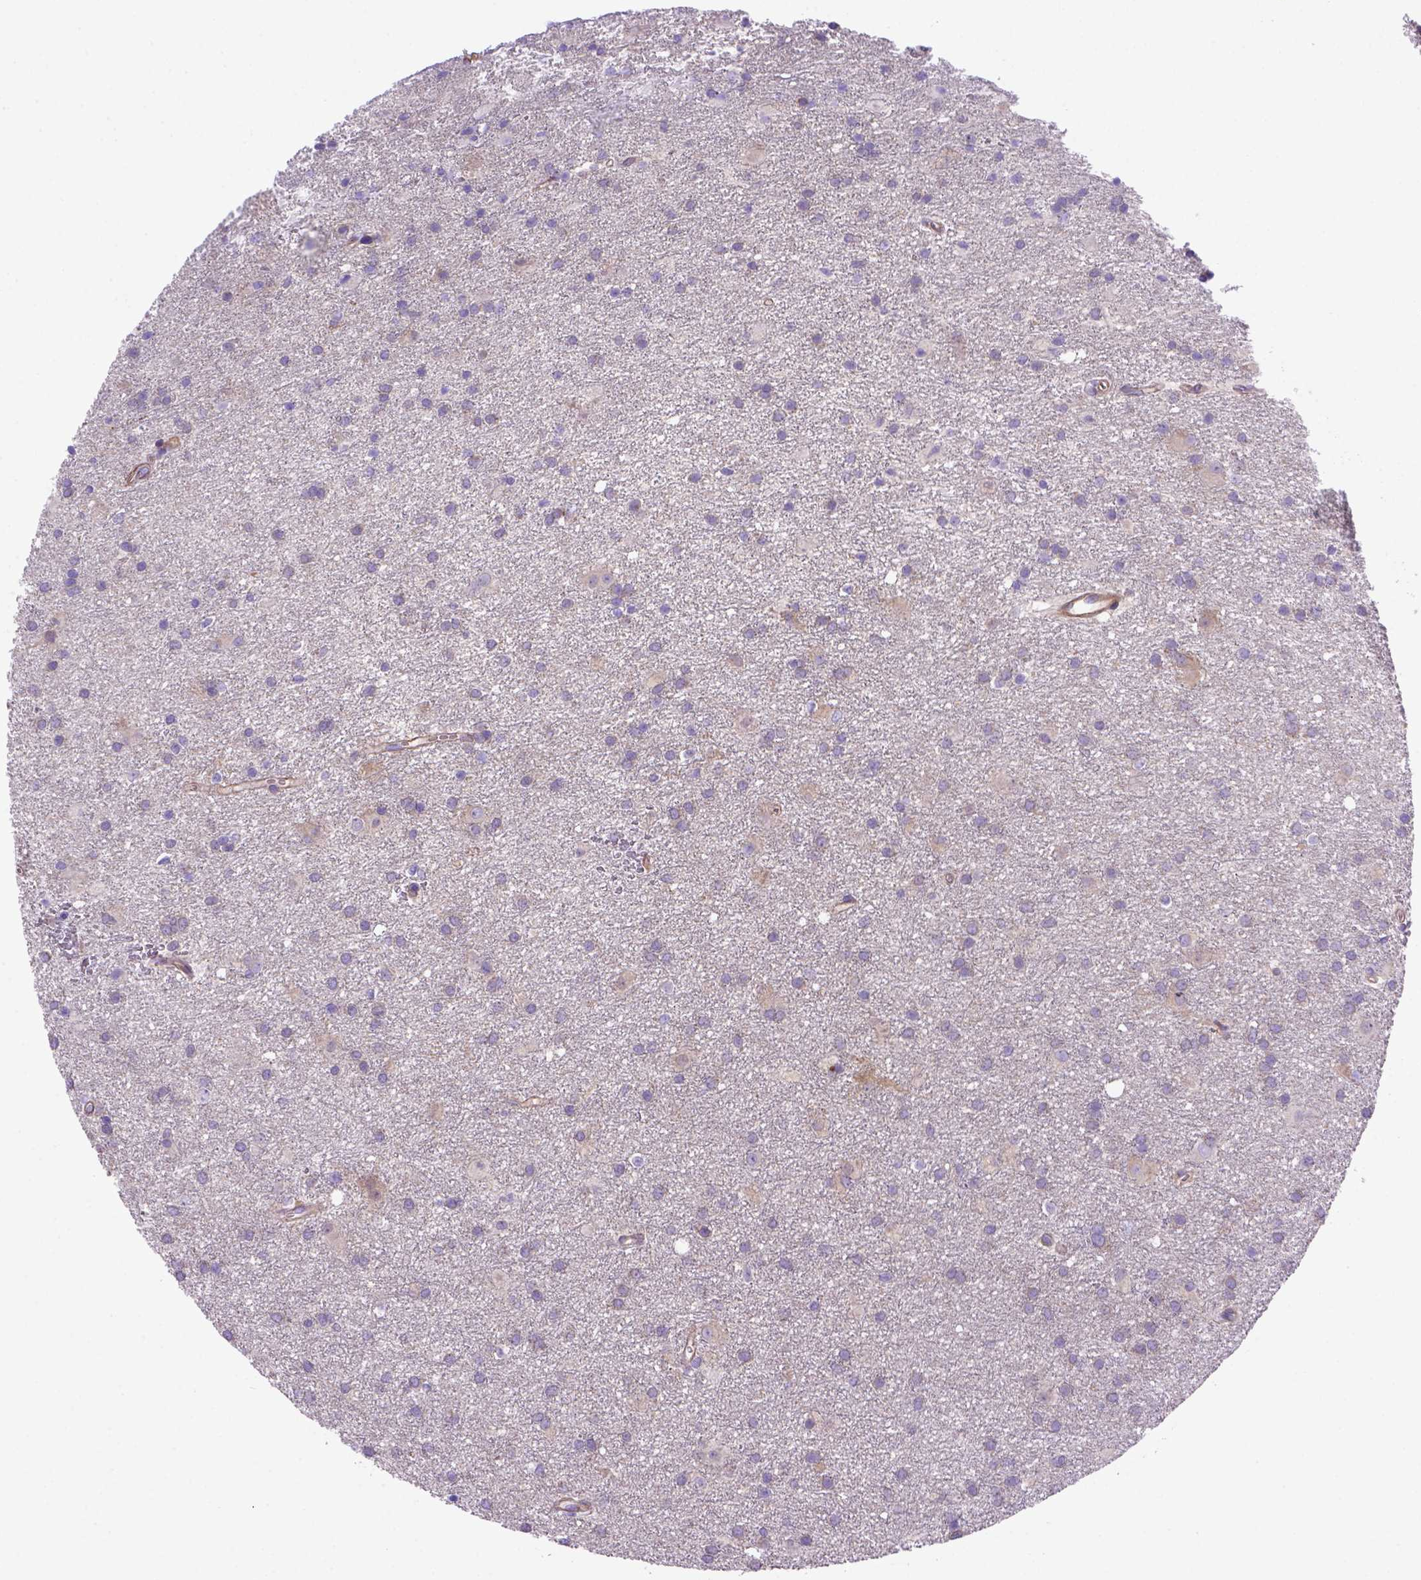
{"staining": {"intensity": "negative", "quantity": "none", "location": "none"}, "tissue": "glioma", "cell_type": "Tumor cells", "image_type": "cancer", "snomed": [{"axis": "morphology", "description": "Glioma, malignant, Low grade"}, {"axis": "topography", "description": "Brain"}], "caption": "Tumor cells show no significant staining in glioma.", "gene": "PEX12", "patient": {"sex": "male", "age": 58}}